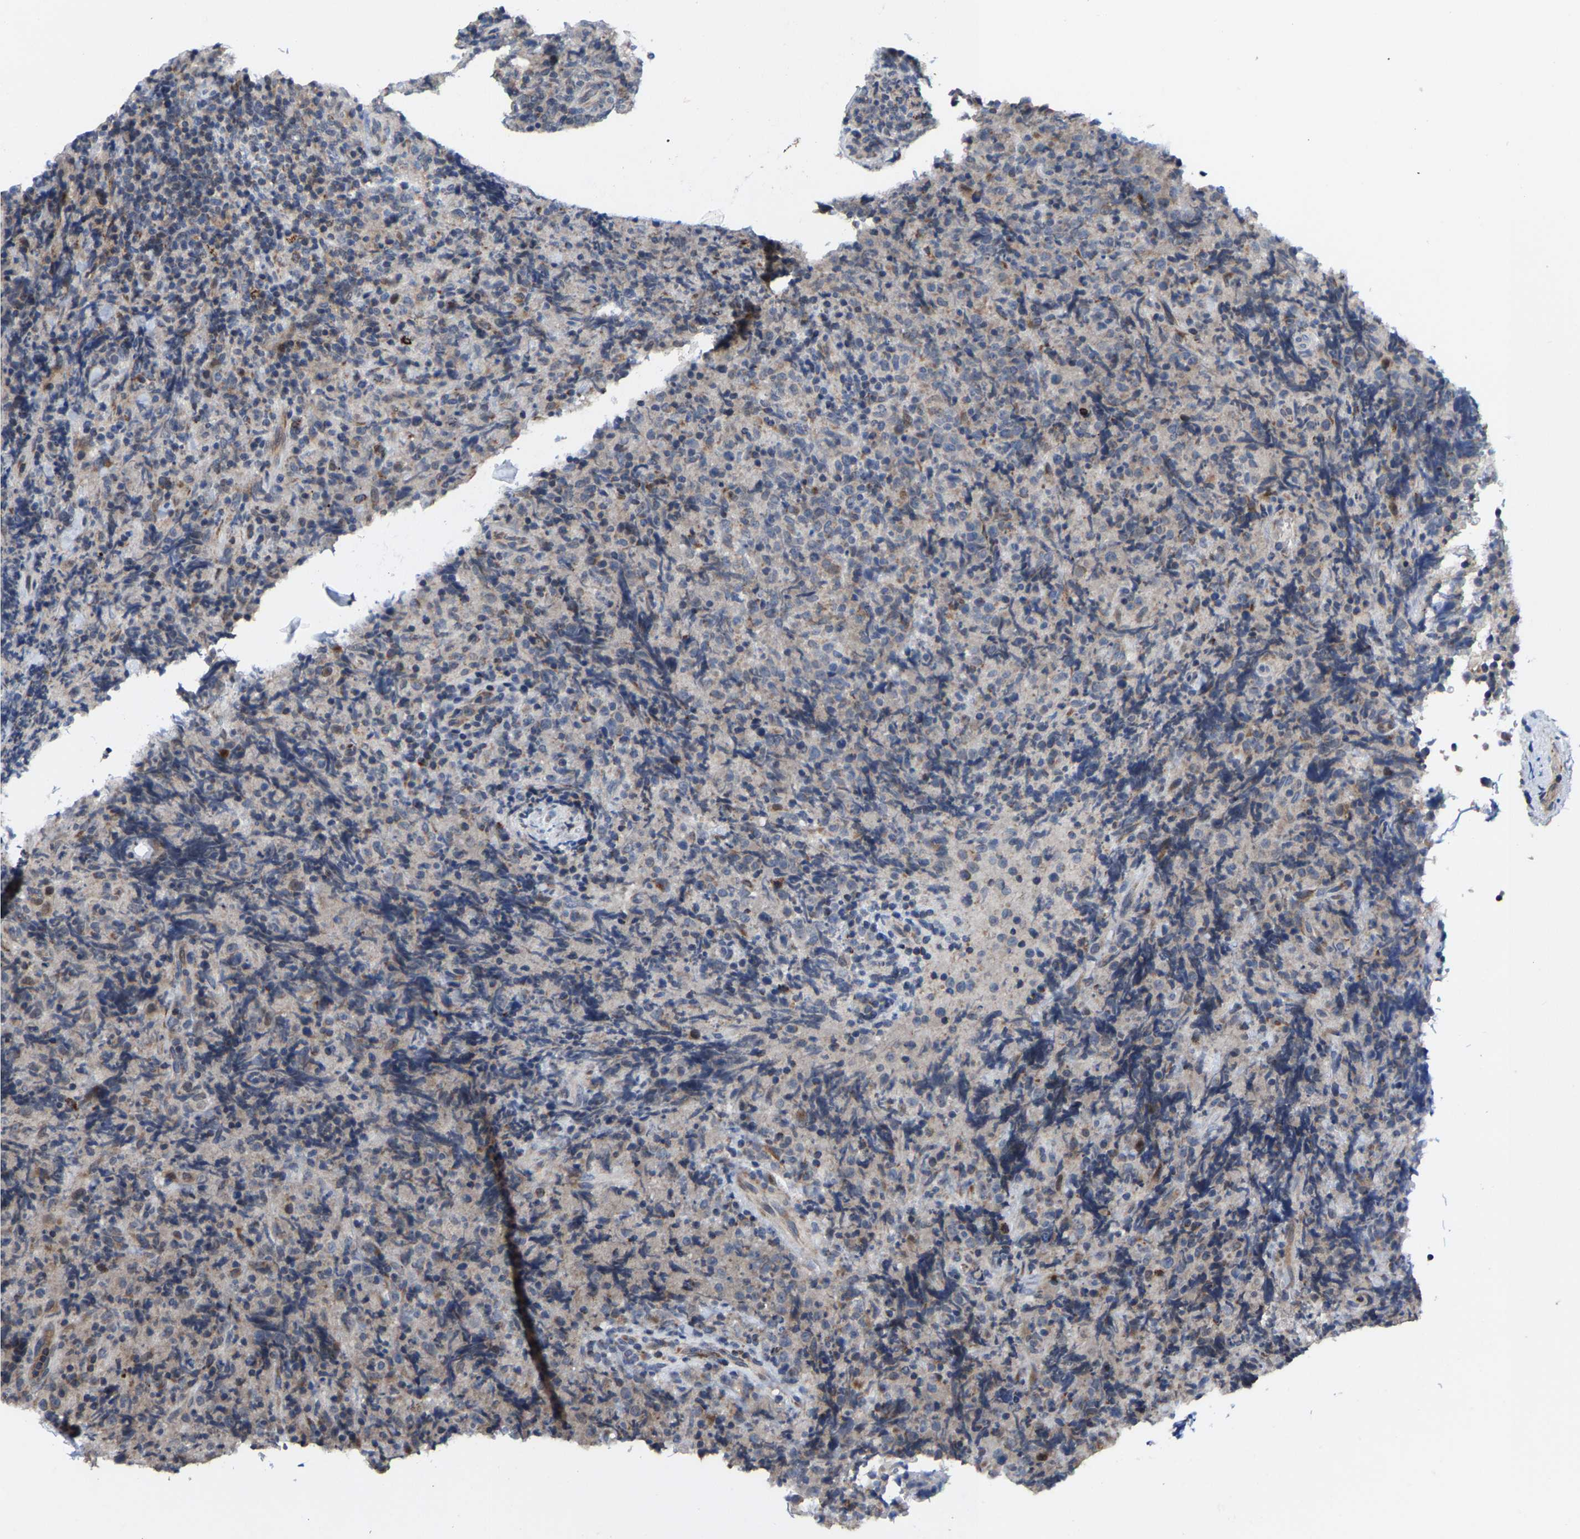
{"staining": {"intensity": "negative", "quantity": "none", "location": "none"}, "tissue": "lymphoma", "cell_type": "Tumor cells", "image_type": "cancer", "snomed": [{"axis": "morphology", "description": "Malignant lymphoma, non-Hodgkin's type, High grade"}, {"axis": "topography", "description": "Tonsil"}], "caption": "A high-resolution photomicrograph shows IHC staining of lymphoma, which reveals no significant positivity in tumor cells. The staining is performed using DAB brown chromogen with nuclei counter-stained in using hematoxylin.", "gene": "TDRKH", "patient": {"sex": "female", "age": 36}}